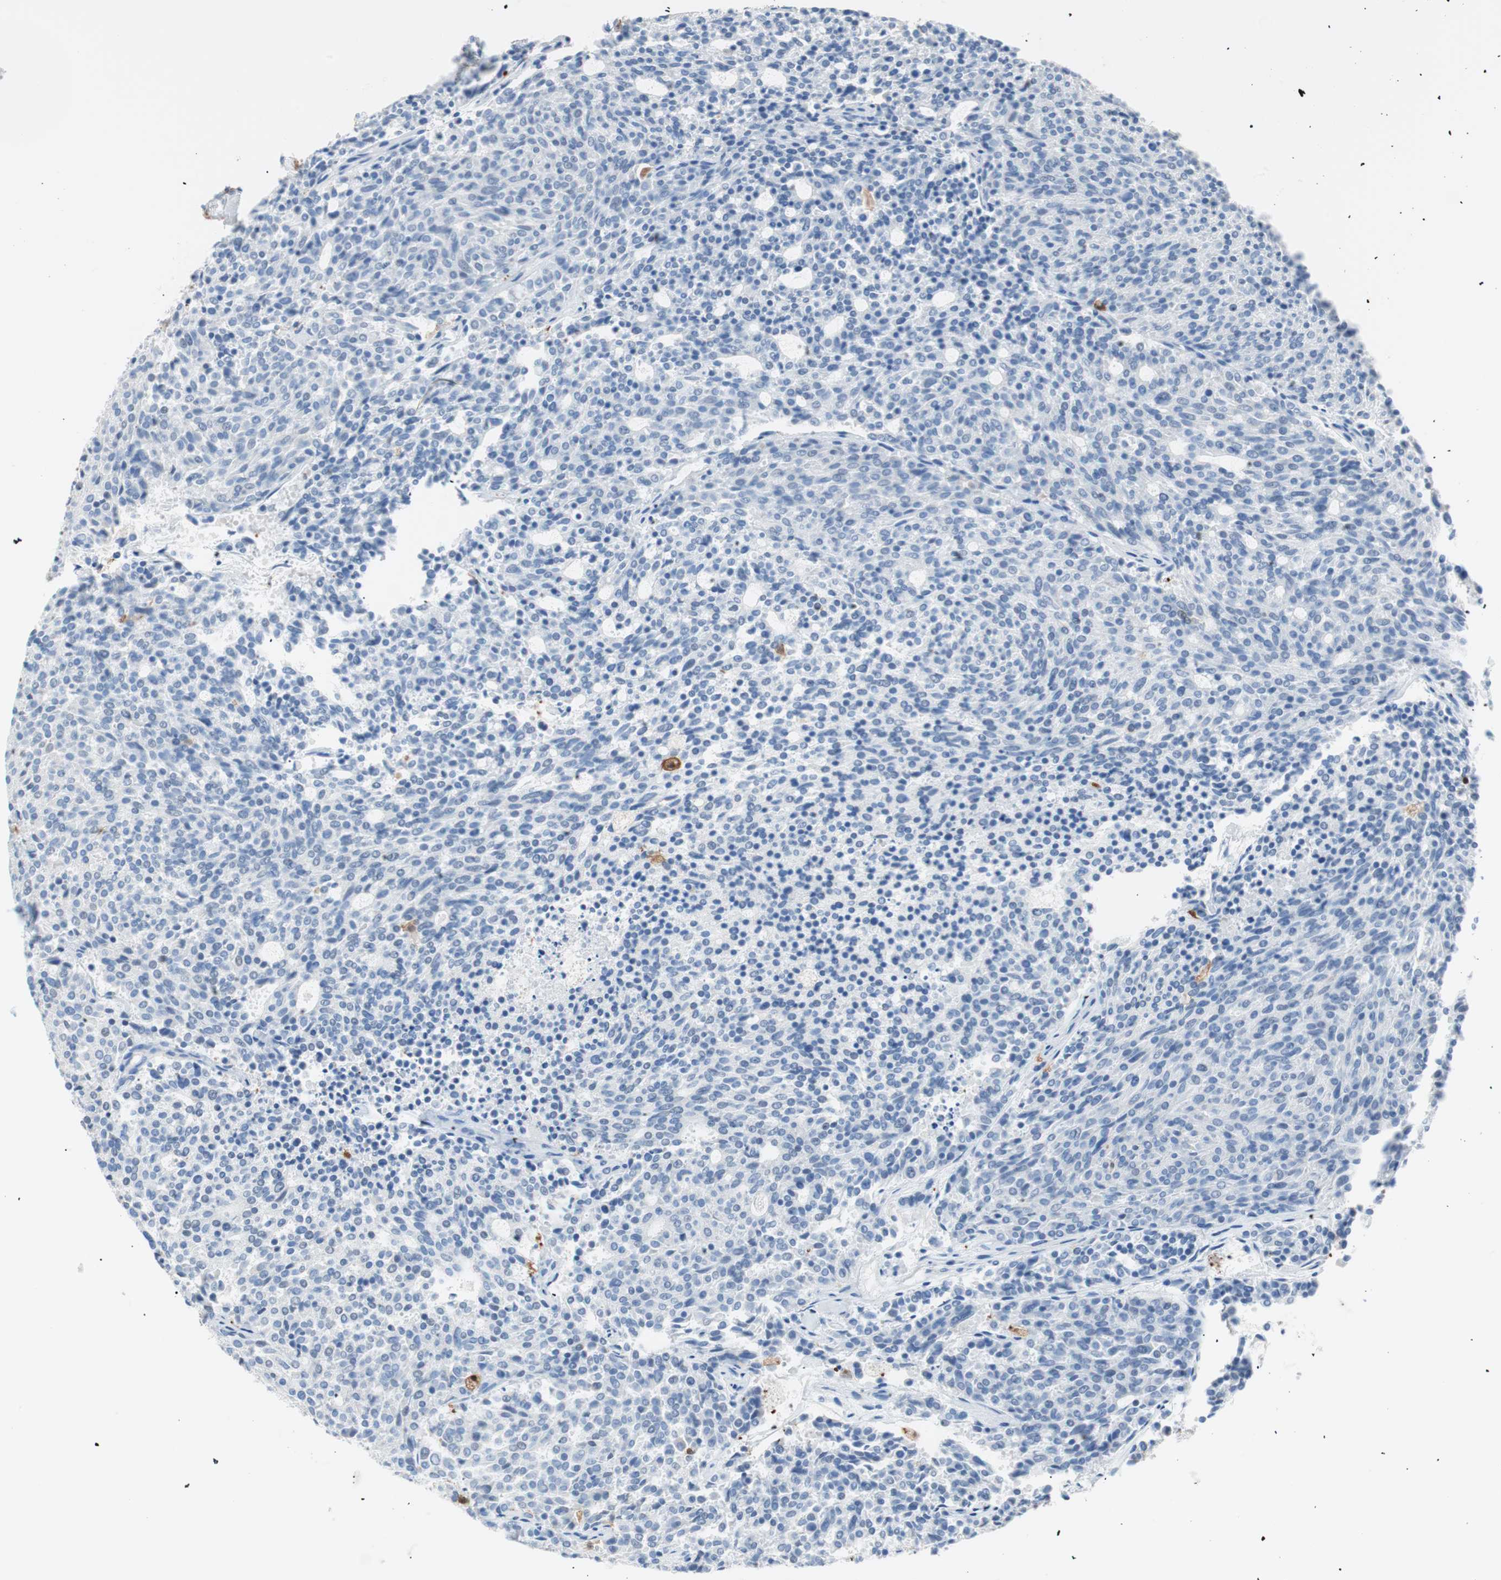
{"staining": {"intensity": "negative", "quantity": "none", "location": "none"}, "tissue": "carcinoid", "cell_type": "Tumor cells", "image_type": "cancer", "snomed": [{"axis": "morphology", "description": "Carcinoid, malignant, NOS"}, {"axis": "topography", "description": "Pancreas"}], "caption": "Human carcinoid stained for a protein using IHC reveals no staining in tumor cells.", "gene": "IL18", "patient": {"sex": "female", "age": 54}}